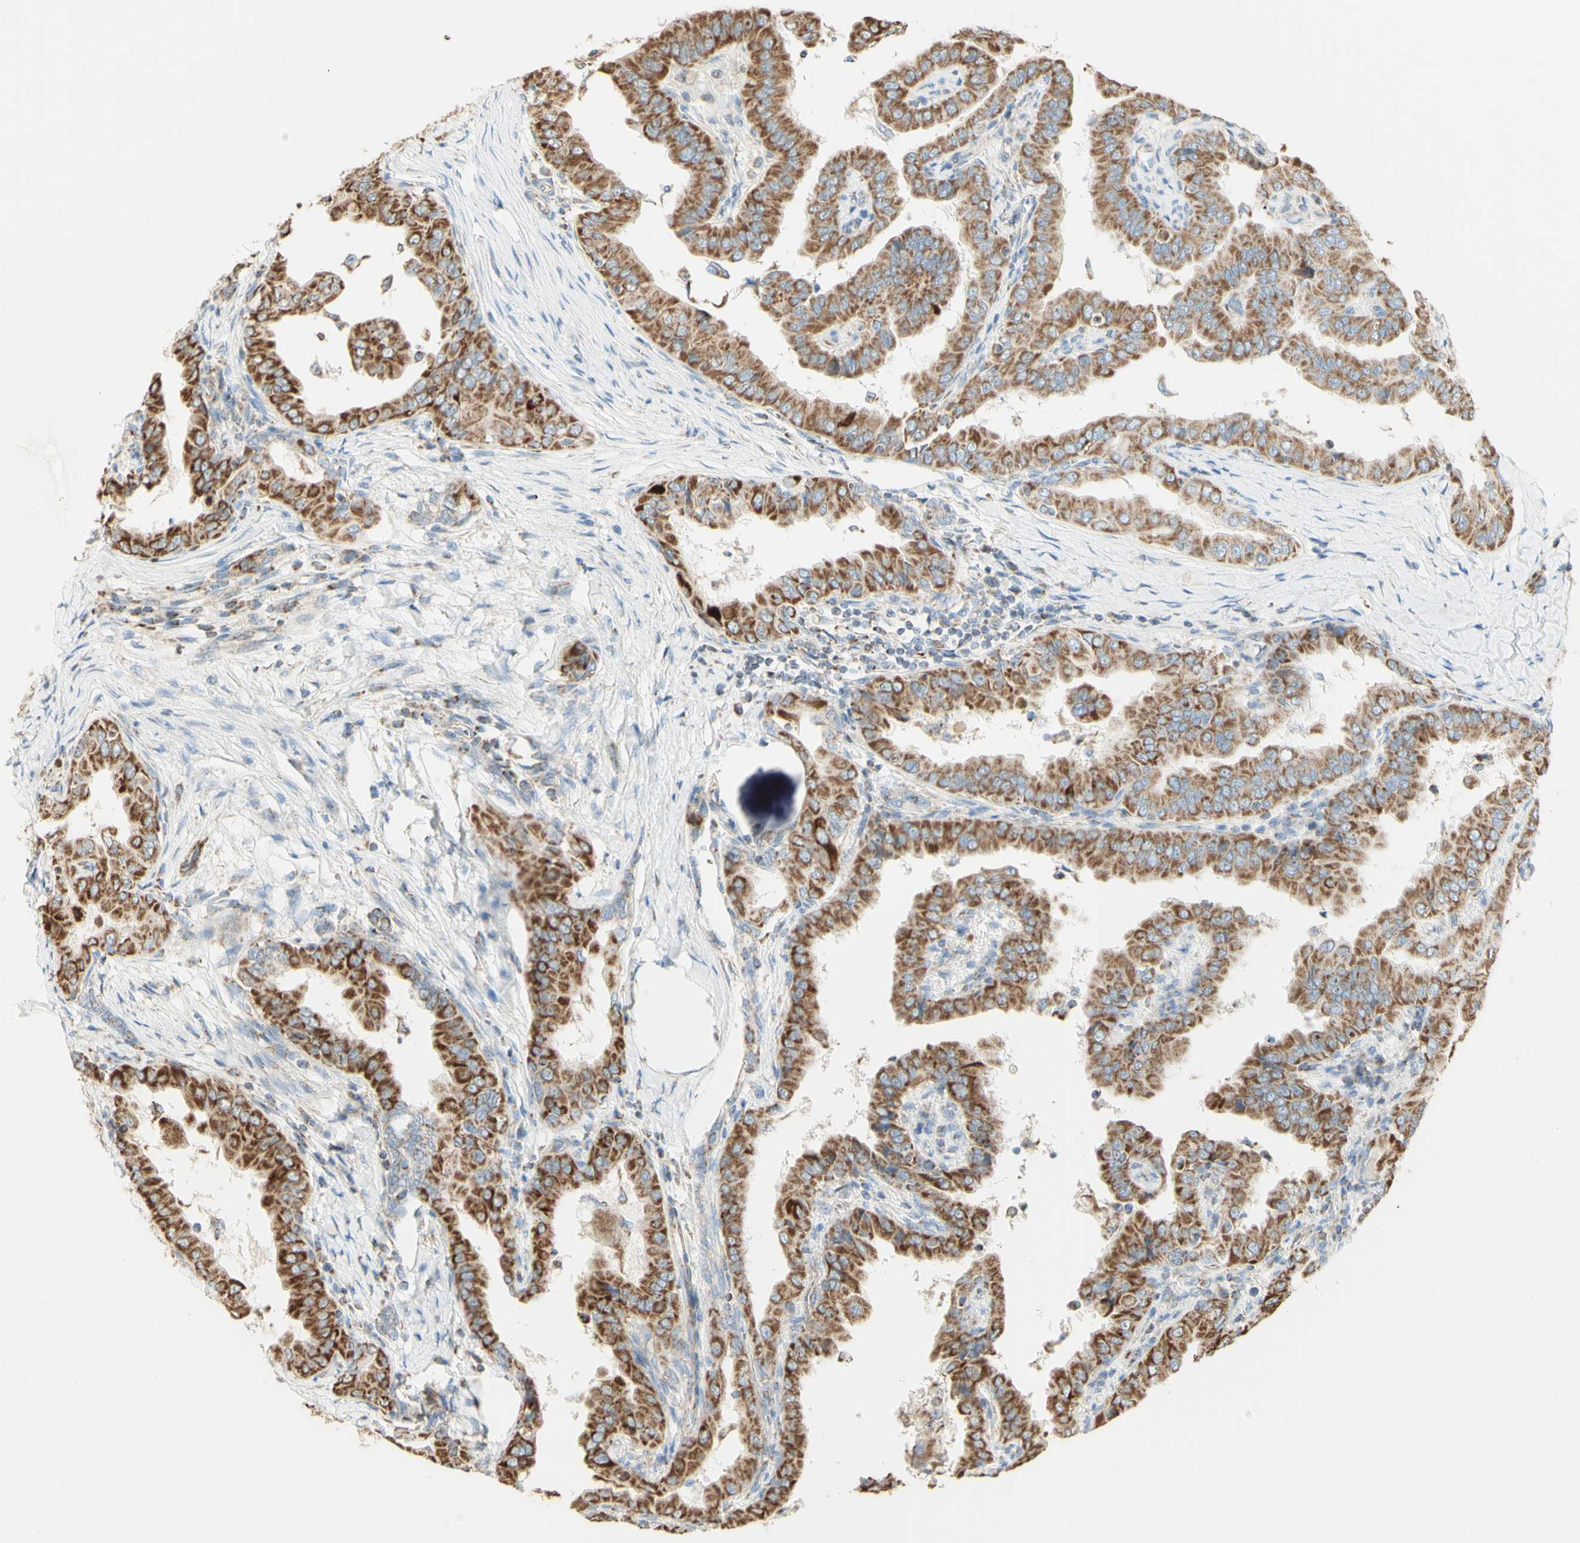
{"staining": {"intensity": "moderate", "quantity": ">75%", "location": "cytoplasmic/membranous"}, "tissue": "thyroid cancer", "cell_type": "Tumor cells", "image_type": "cancer", "snomed": [{"axis": "morphology", "description": "Papillary adenocarcinoma, NOS"}, {"axis": "topography", "description": "Thyroid gland"}], "caption": "Immunohistochemistry (DAB (3,3'-diaminobenzidine)) staining of human thyroid cancer demonstrates moderate cytoplasmic/membranous protein staining in about >75% of tumor cells.", "gene": "LETM1", "patient": {"sex": "male", "age": 33}}